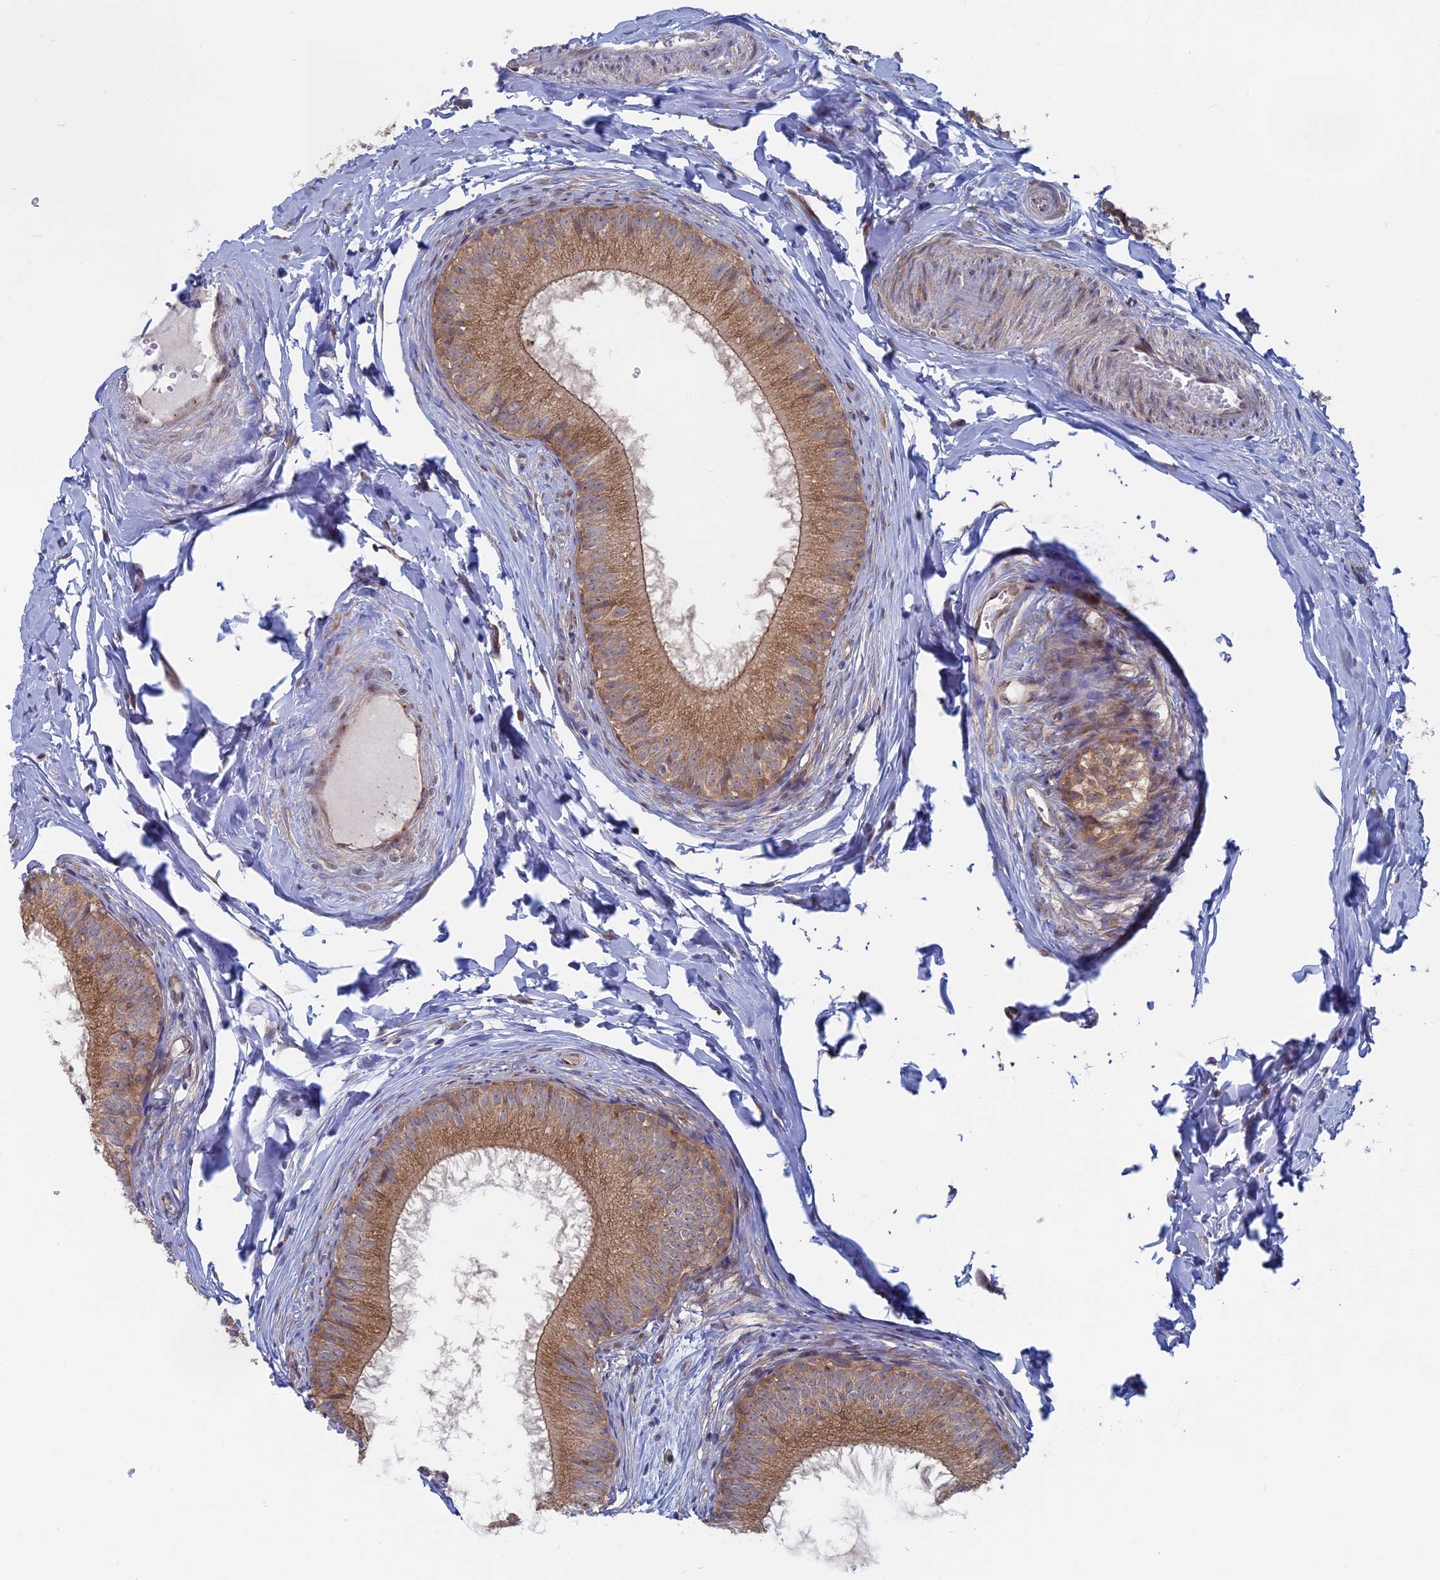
{"staining": {"intensity": "moderate", "quantity": ">75%", "location": "cytoplasmic/membranous"}, "tissue": "epididymis", "cell_type": "Glandular cells", "image_type": "normal", "snomed": [{"axis": "morphology", "description": "Normal tissue, NOS"}, {"axis": "topography", "description": "Epididymis"}], "caption": "The histopathology image shows staining of unremarkable epididymis, revealing moderate cytoplasmic/membranous protein positivity (brown color) within glandular cells.", "gene": "TBC1D30", "patient": {"sex": "male", "age": 34}}